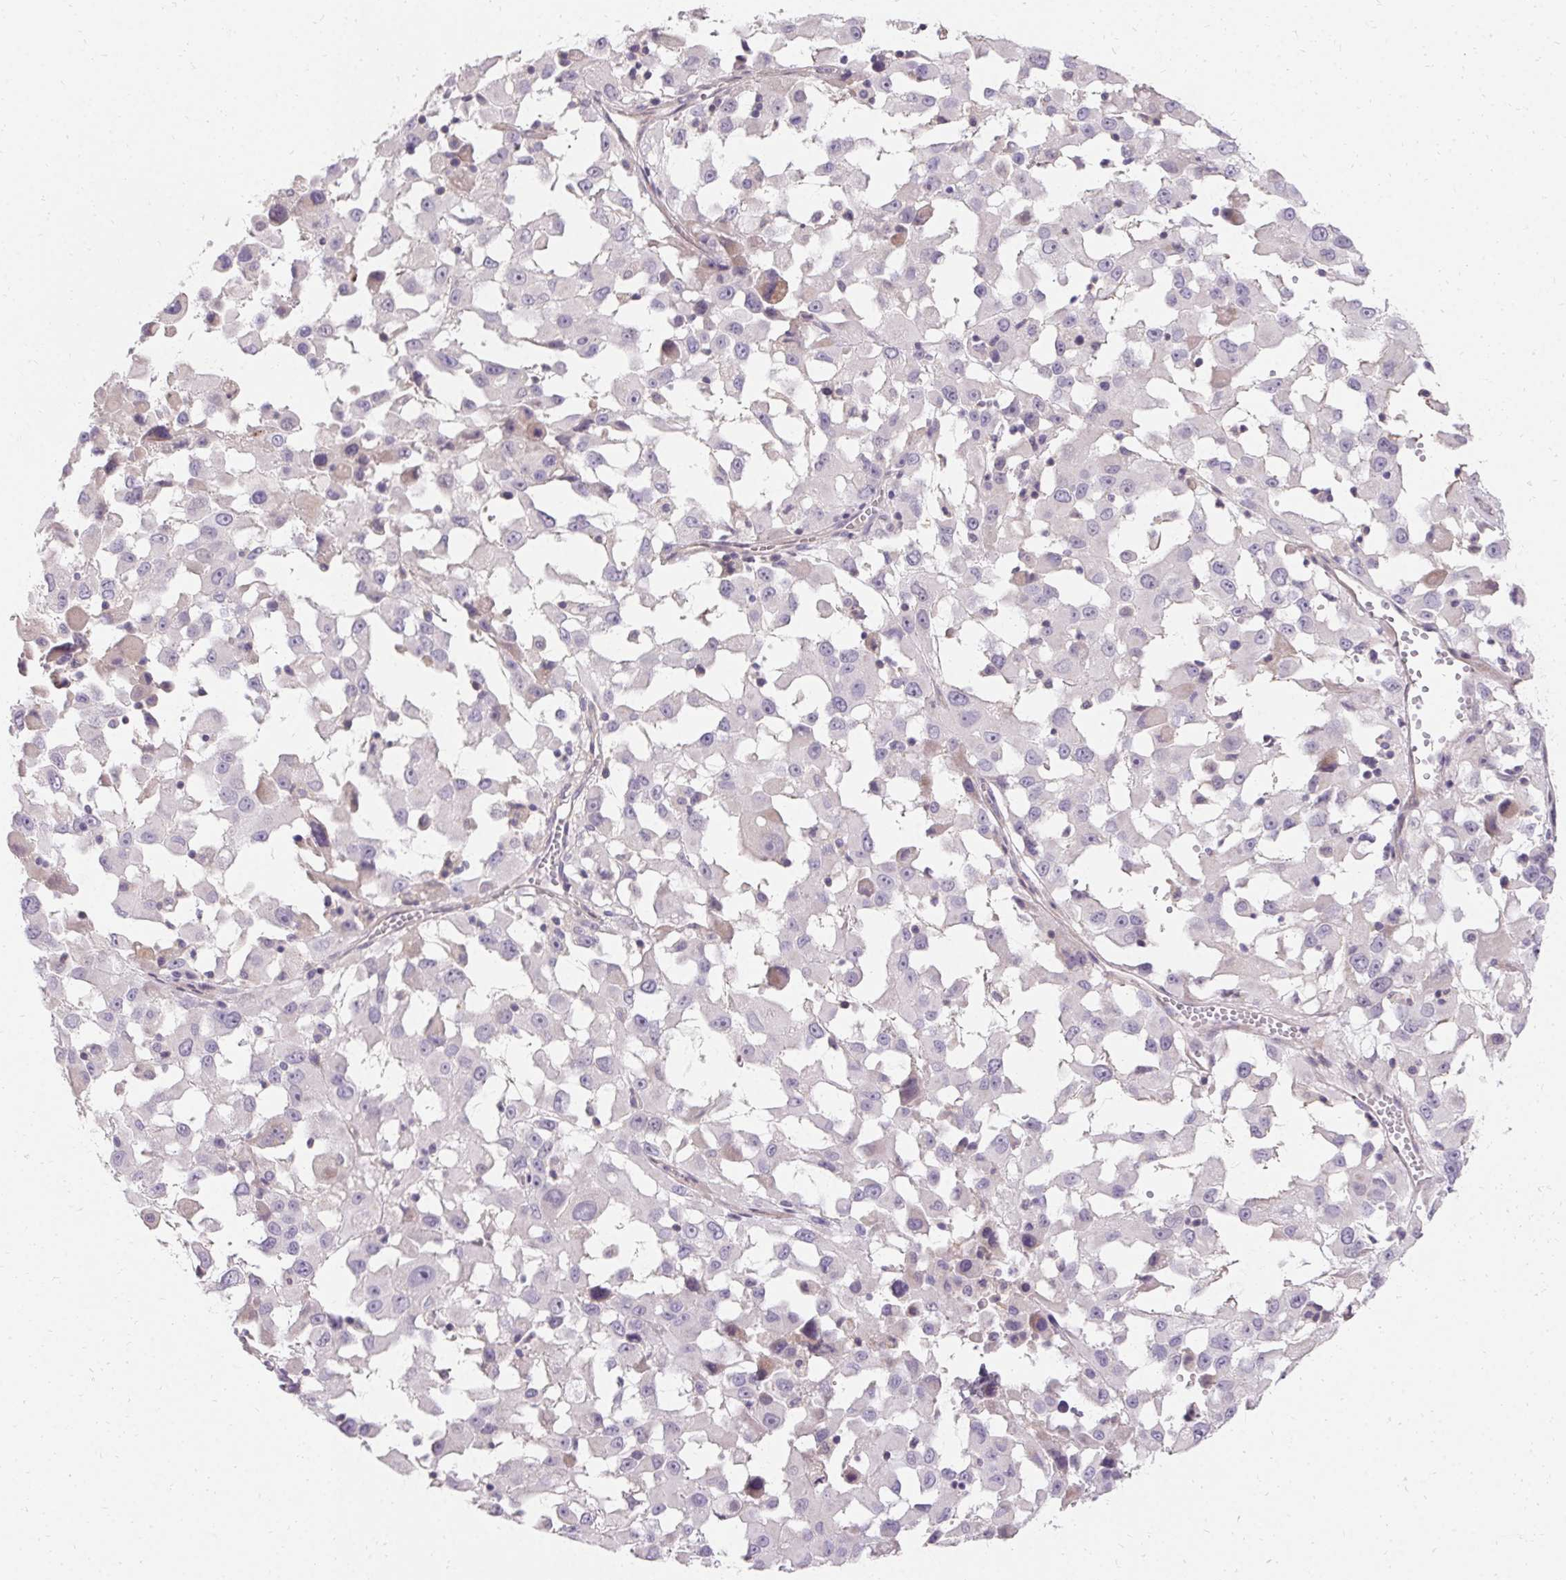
{"staining": {"intensity": "negative", "quantity": "none", "location": "none"}, "tissue": "melanoma", "cell_type": "Tumor cells", "image_type": "cancer", "snomed": [{"axis": "morphology", "description": "Malignant melanoma, Metastatic site"}, {"axis": "topography", "description": "Soft tissue"}], "caption": "Histopathology image shows no significant protein staining in tumor cells of melanoma.", "gene": "TRIP13", "patient": {"sex": "male", "age": 50}}